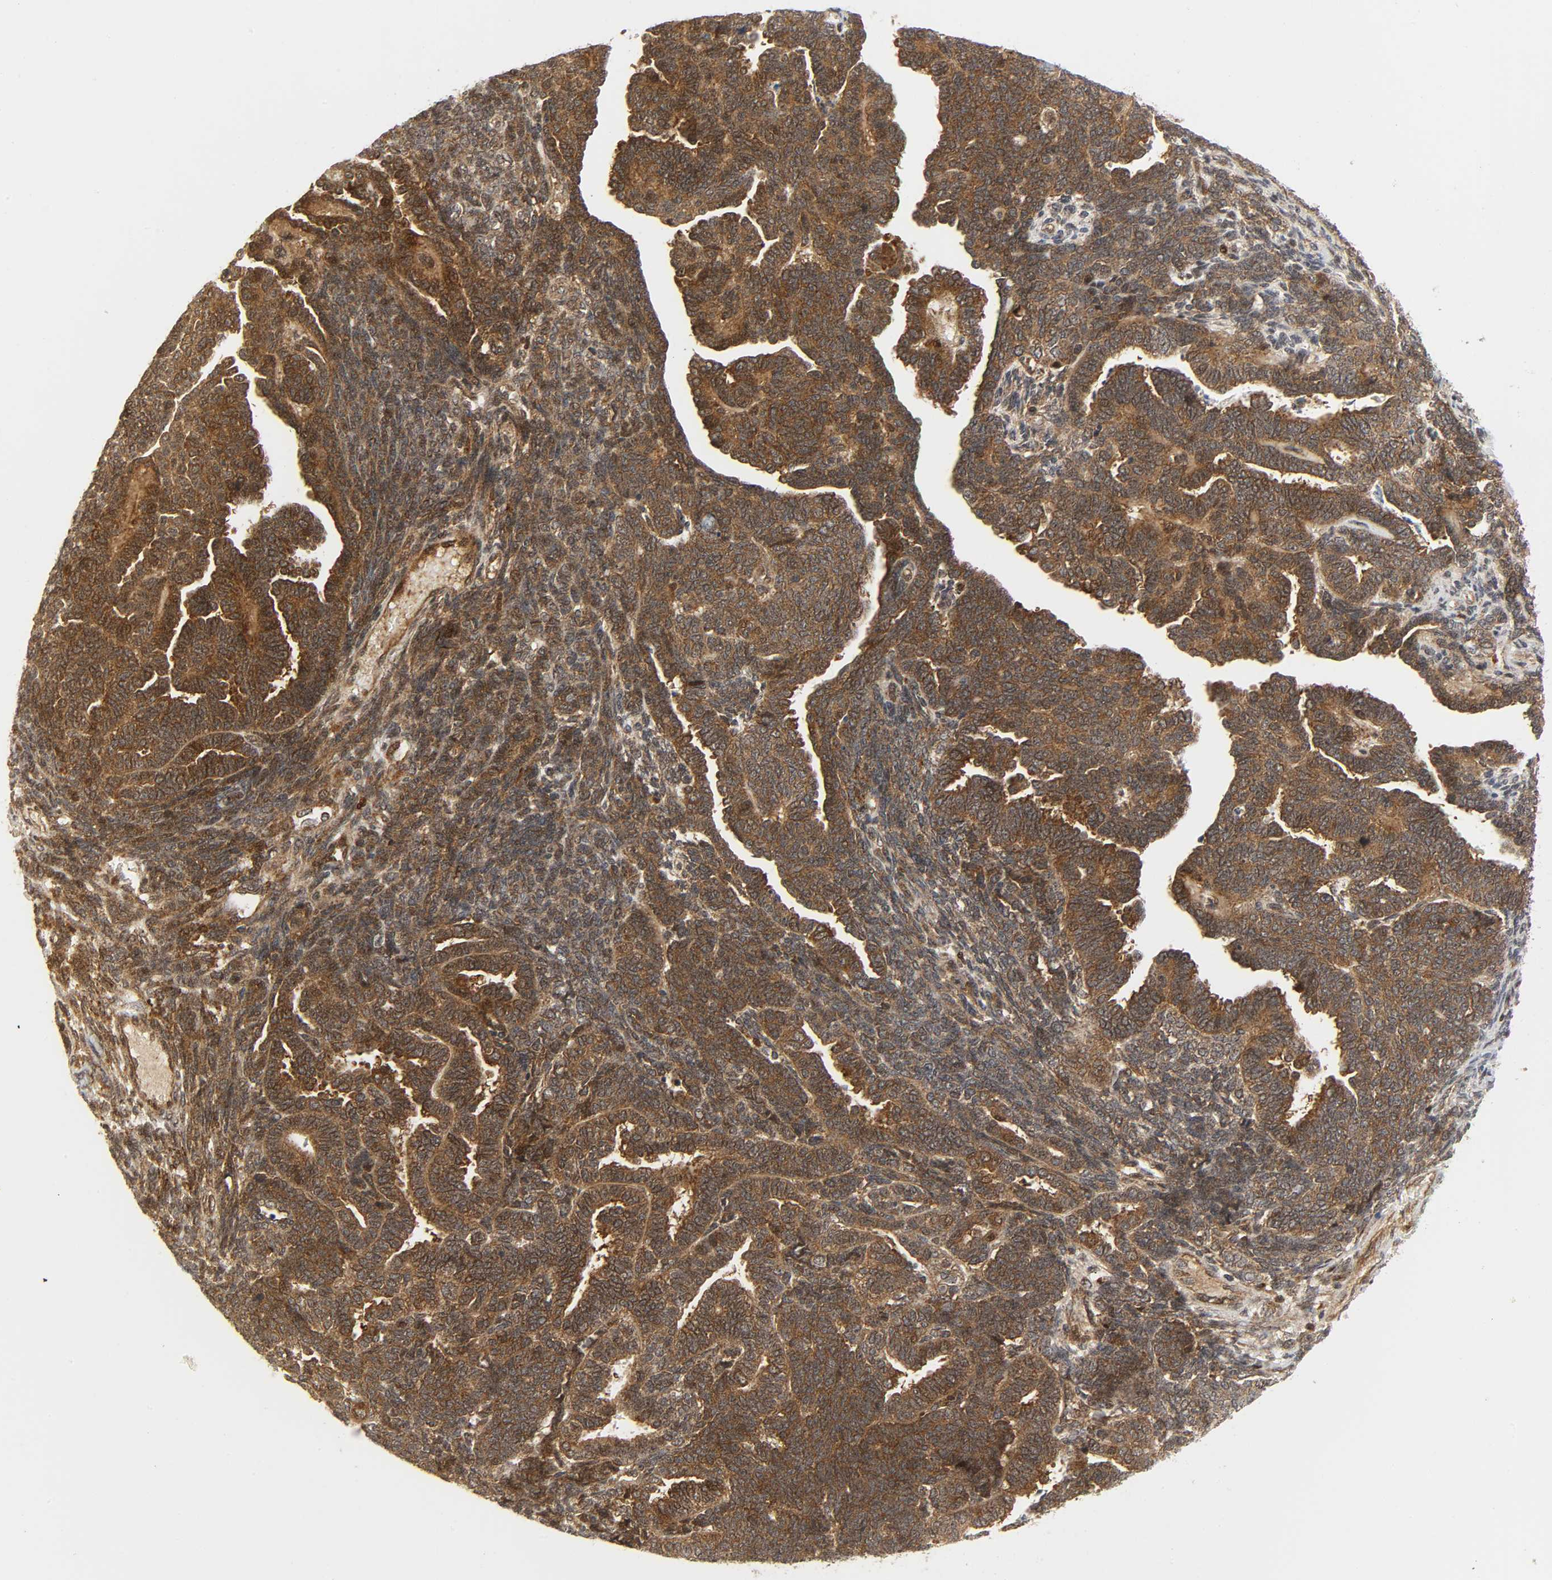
{"staining": {"intensity": "strong", "quantity": ">75%", "location": "cytoplasmic/membranous"}, "tissue": "endometrial cancer", "cell_type": "Tumor cells", "image_type": "cancer", "snomed": [{"axis": "morphology", "description": "Neoplasm, malignant, NOS"}, {"axis": "topography", "description": "Endometrium"}], "caption": "The photomicrograph demonstrates a brown stain indicating the presence of a protein in the cytoplasmic/membranous of tumor cells in endometrial malignant neoplasm. Using DAB (3,3'-diaminobenzidine) (brown) and hematoxylin (blue) stains, captured at high magnification using brightfield microscopy.", "gene": "CHUK", "patient": {"sex": "female", "age": 74}}